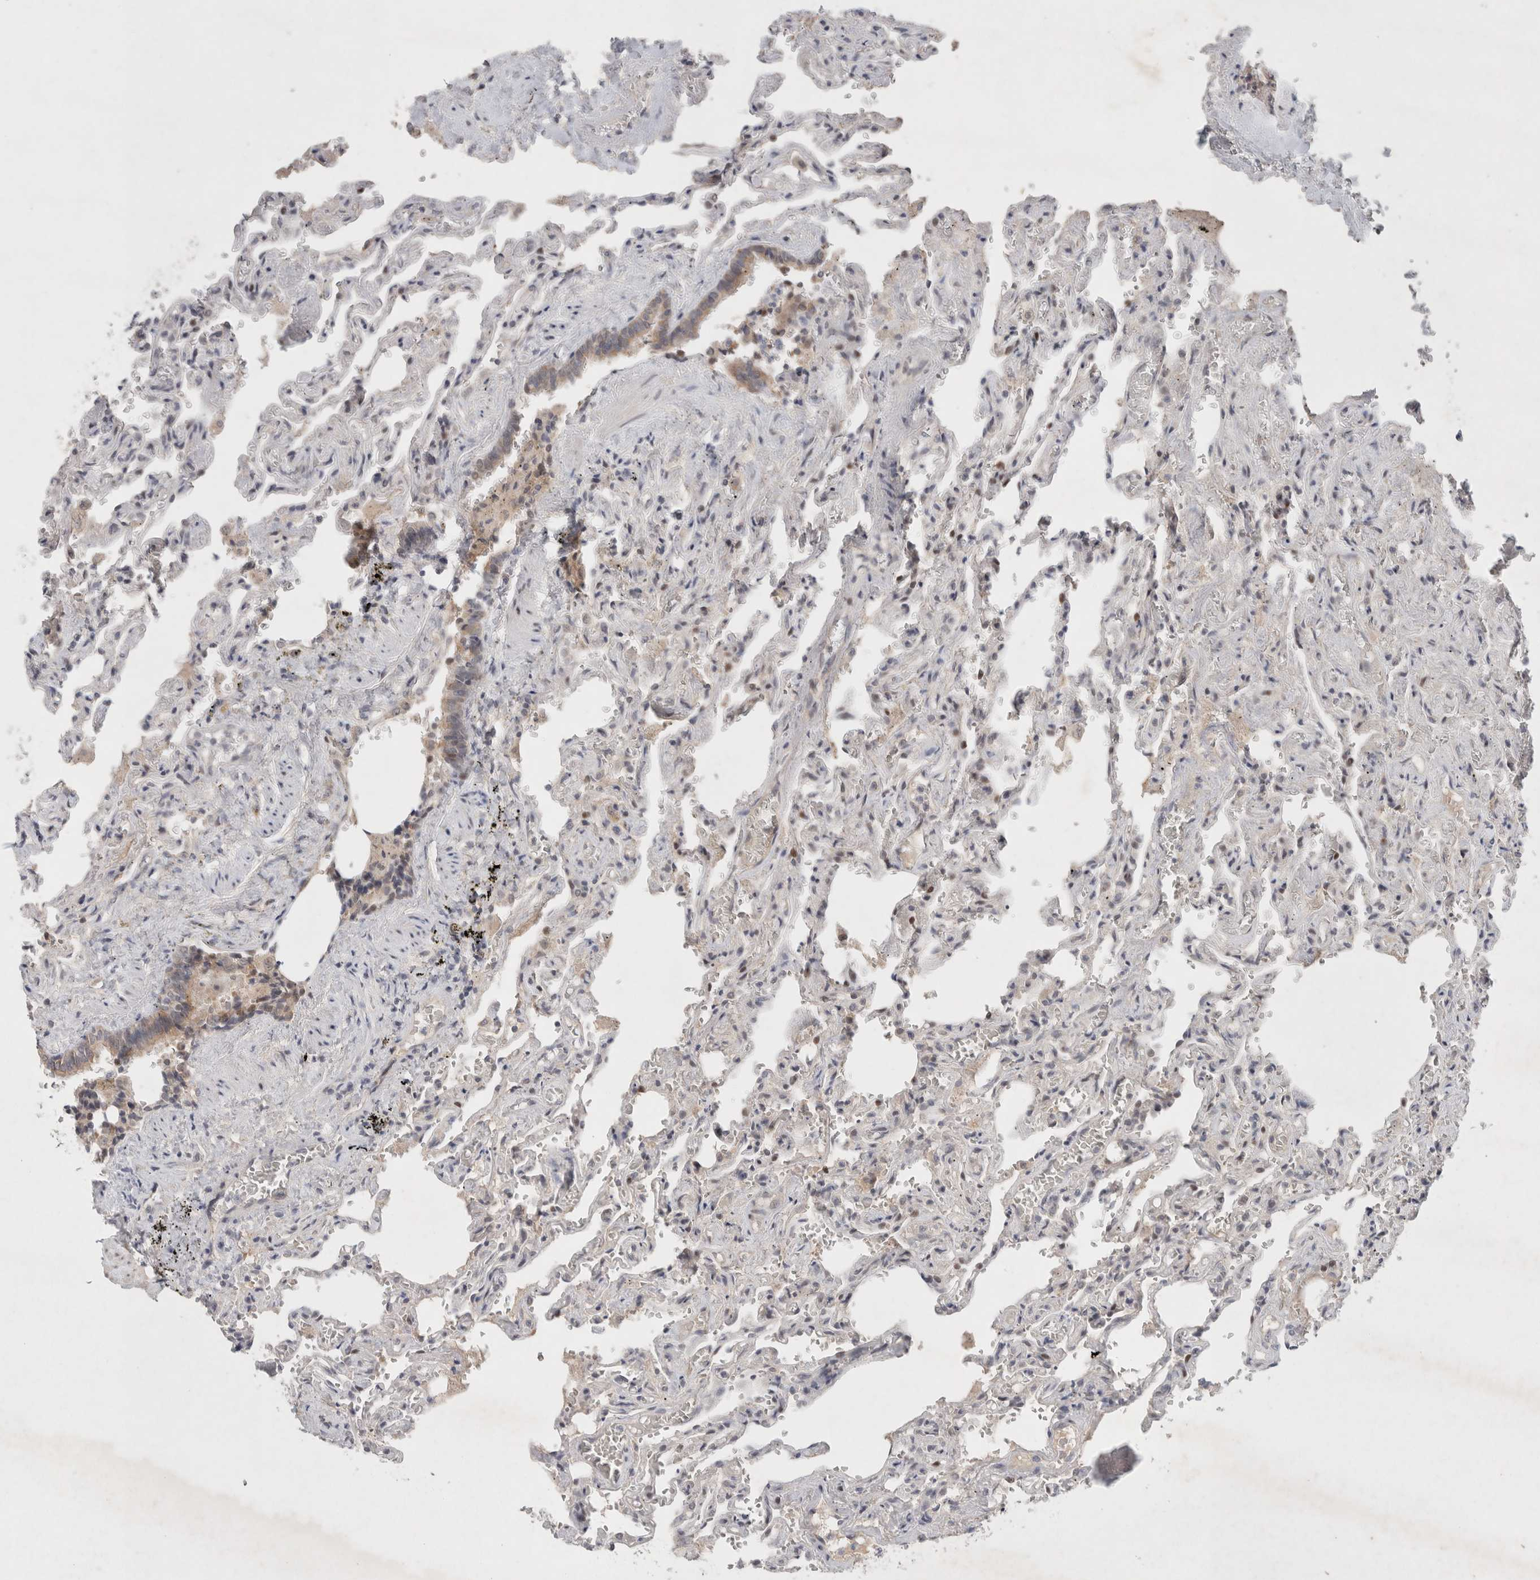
{"staining": {"intensity": "weak", "quantity": "<25%", "location": "cytoplasmic/membranous"}, "tissue": "lung", "cell_type": "Alveolar cells", "image_type": "normal", "snomed": [{"axis": "morphology", "description": "Normal tissue, NOS"}, {"axis": "topography", "description": "Lung"}], "caption": "Micrograph shows no protein positivity in alveolar cells of normal lung. Nuclei are stained in blue.", "gene": "RASAL2", "patient": {"sex": "male", "age": 21}}